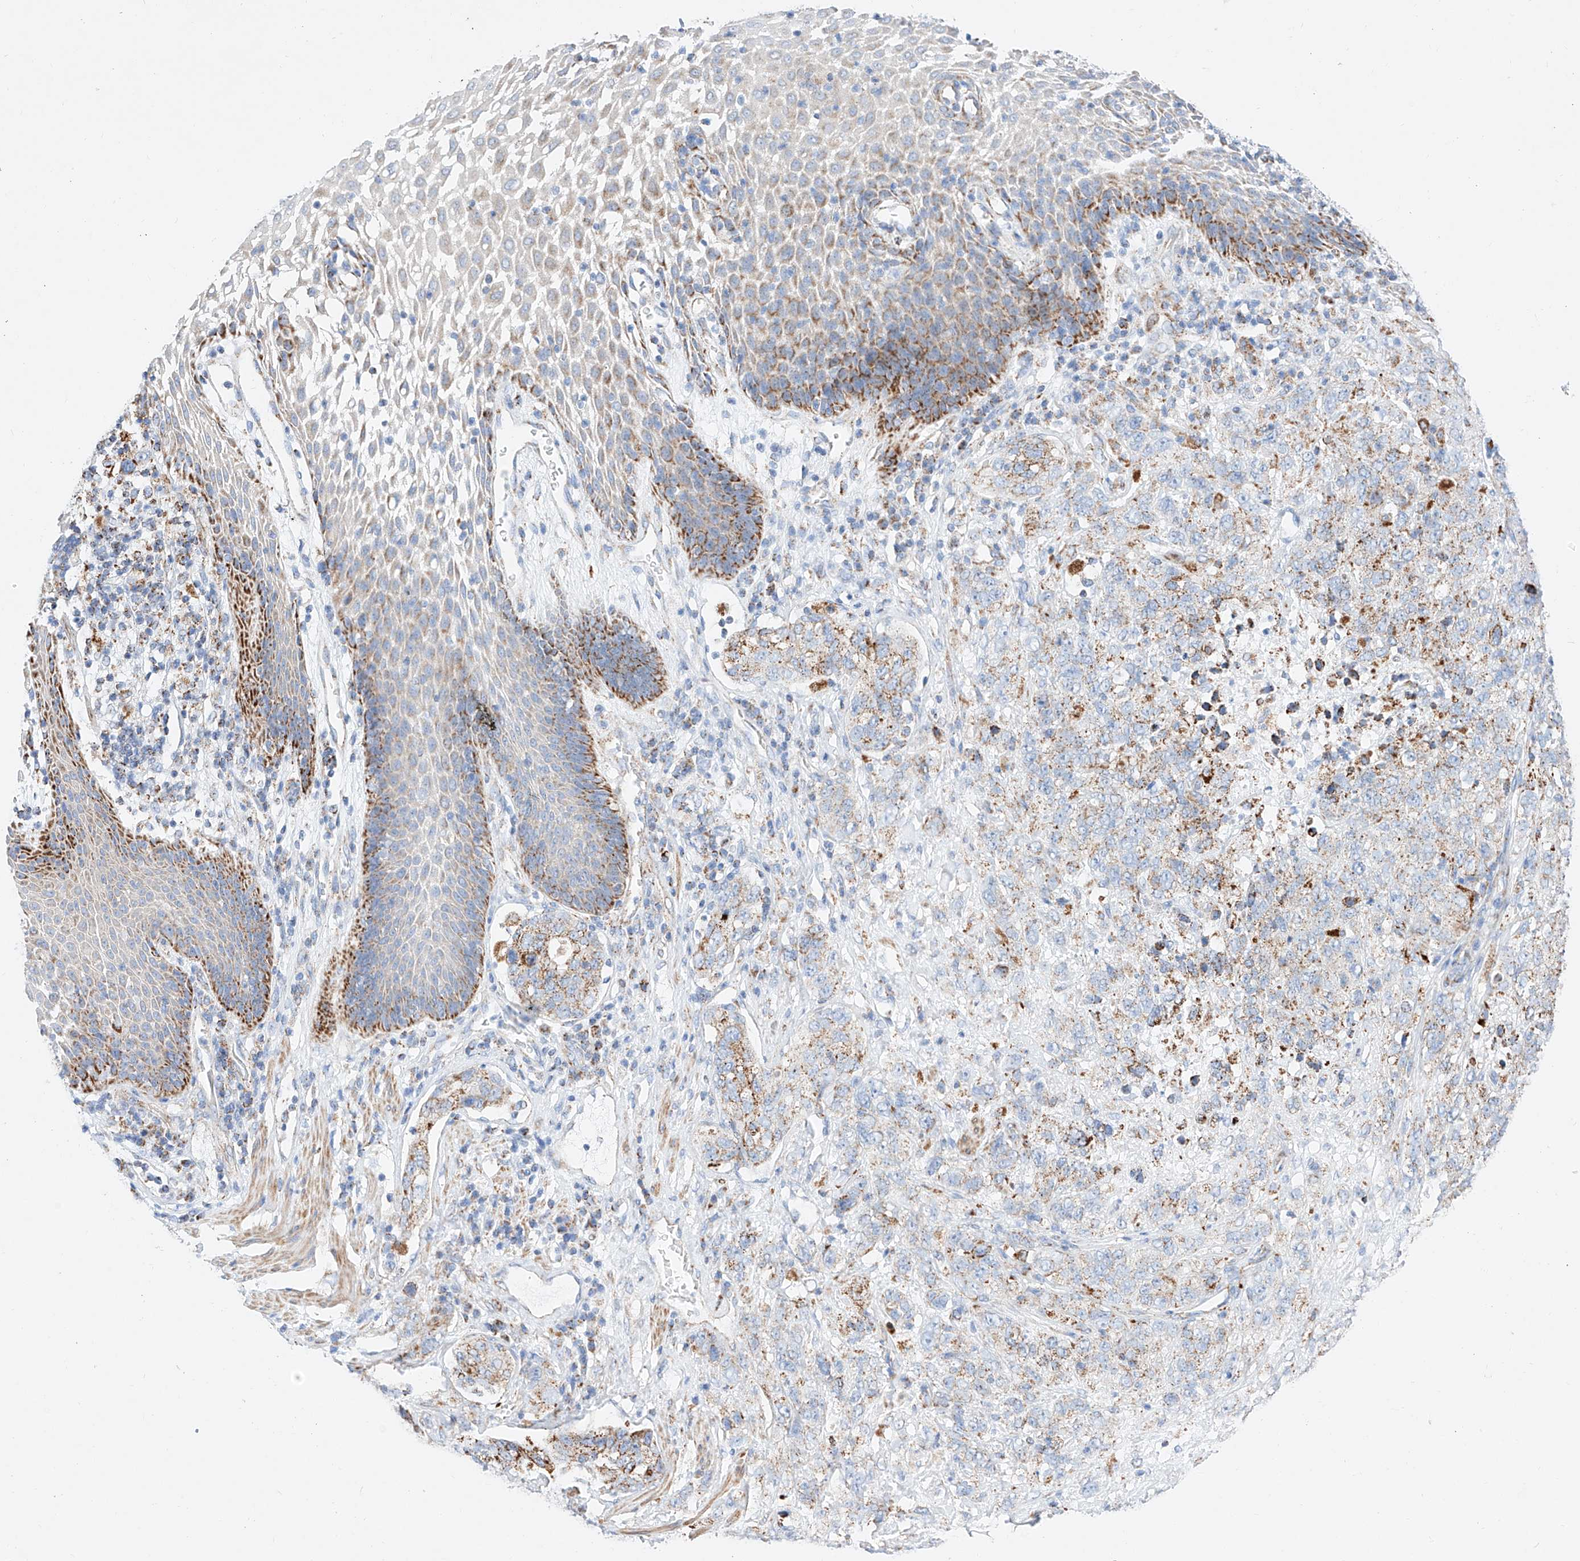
{"staining": {"intensity": "moderate", "quantity": "<25%", "location": "cytoplasmic/membranous"}, "tissue": "stomach cancer", "cell_type": "Tumor cells", "image_type": "cancer", "snomed": [{"axis": "morphology", "description": "Adenocarcinoma, NOS"}, {"axis": "topography", "description": "Stomach"}], "caption": "Protein staining reveals moderate cytoplasmic/membranous expression in about <25% of tumor cells in stomach cancer.", "gene": "C6orf62", "patient": {"sex": "male", "age": 48}}